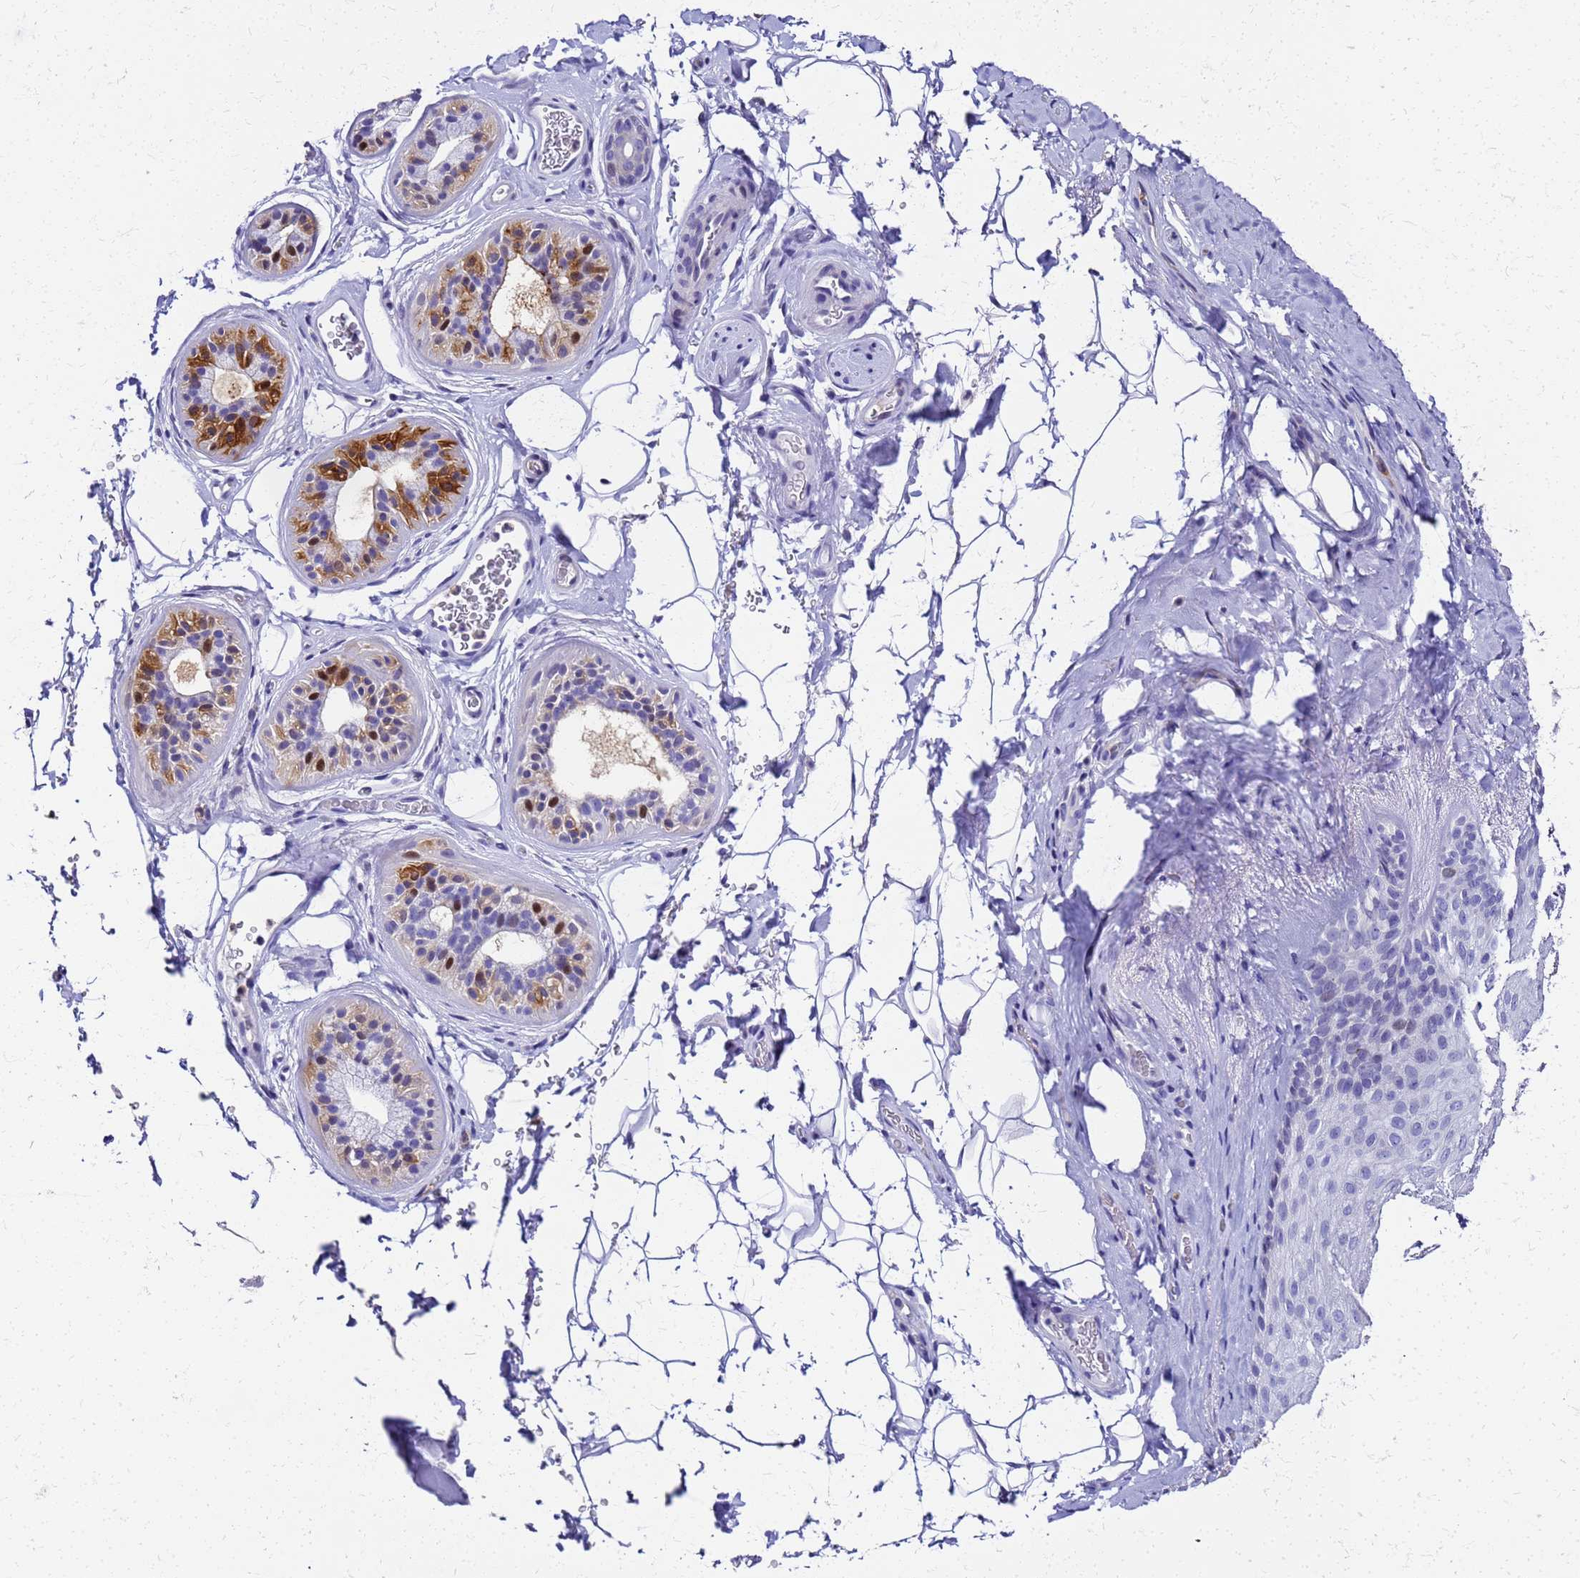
{"staining": {"intensity": "moderate", "quantity": "<25%", "location": "cytoplasmic/membranous"}, "tissue": "skin", "cell_type": "Epidermal cells", "image_type": "normal", "snomed": [{"axis": "morphology", "description": "Normal tissue, NOS"}, {"axis": "topography", "description": "Anal"}], "caption": "The histopathology image displays immunohistochemical staining of benign skin. There is moderate cytoplasmic/membranous staining is present in approximately <25% of epidermal cells.", "gene": "SMIM21", "patient": {"sex": "male", "age": 44}}